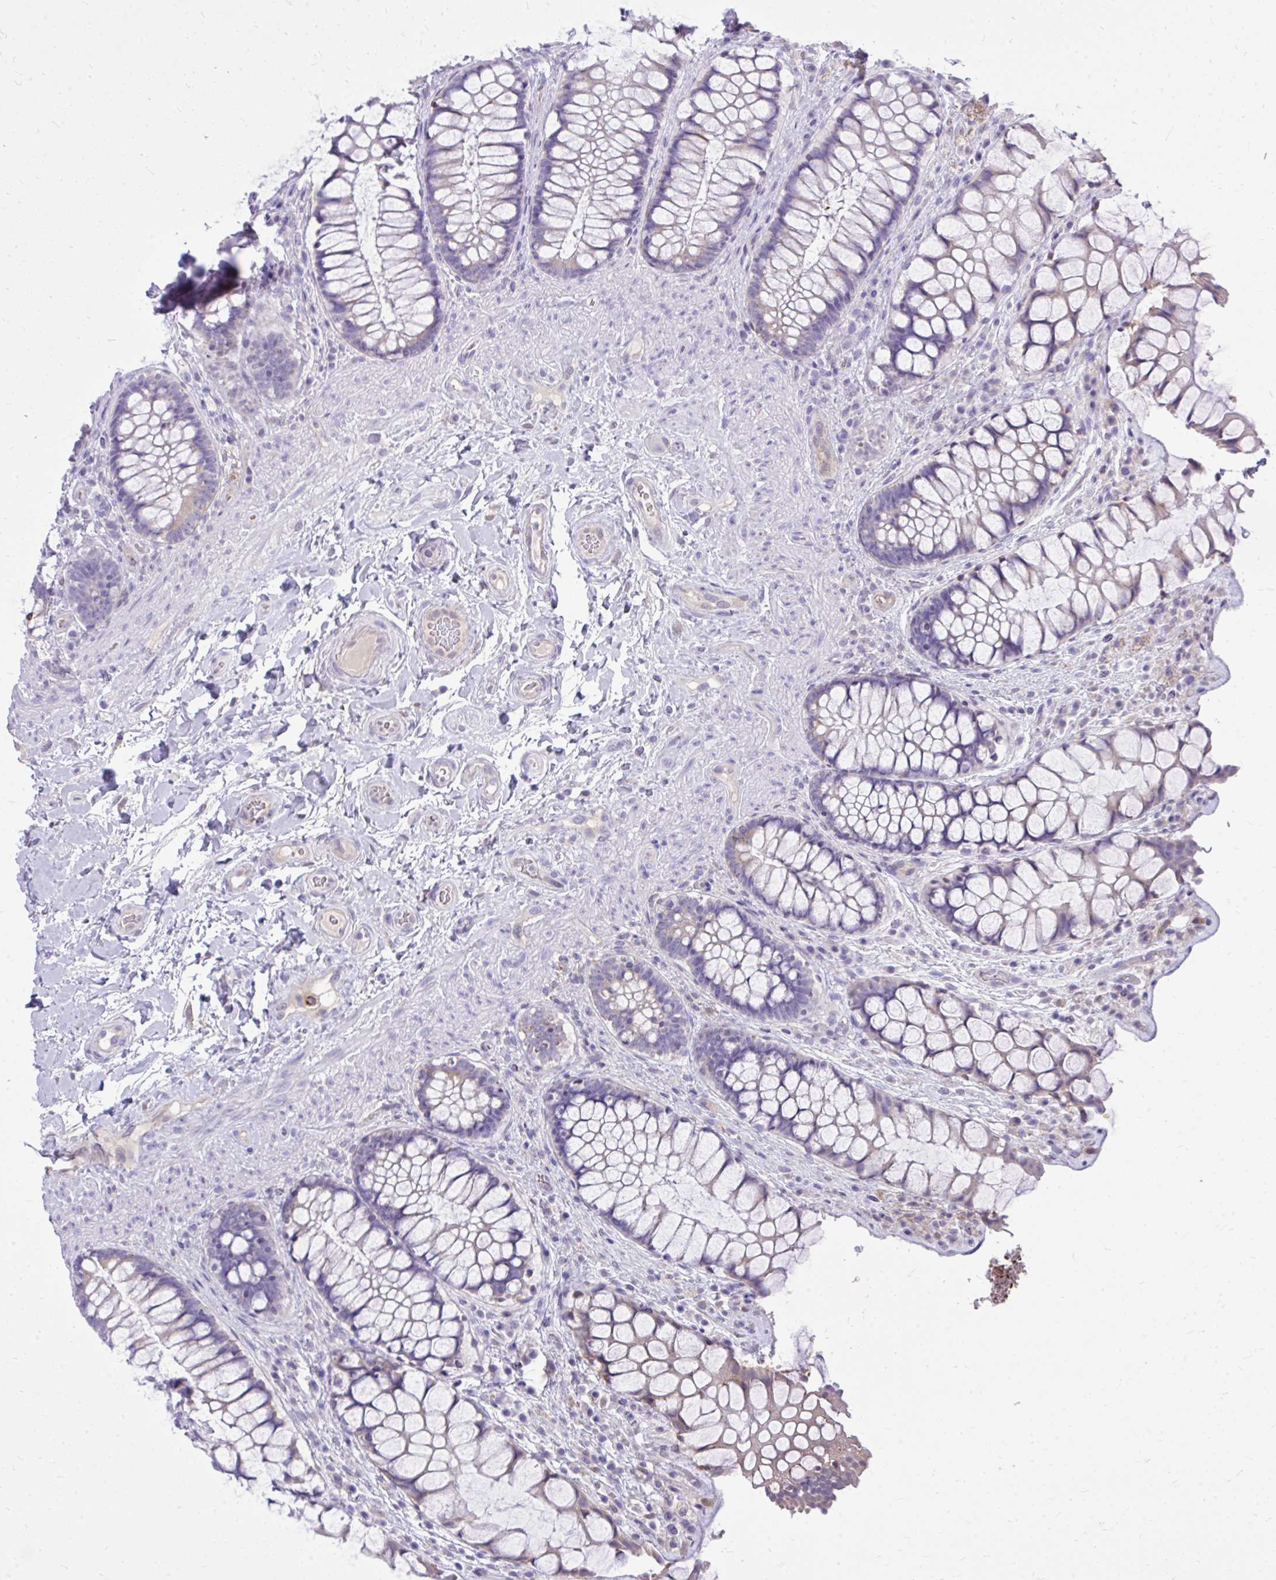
{"staining": {"intensity": "moderate", "quantity": "<25%", "location": "cytoplasmic/membranous"}, "tissue": "rectum", "cell_type": "Glandular cells", "image_type": "normal", "snomed": [{"axis": "morphology", "description": "Normal tissue, NOS"}, {"axis": "topography", "description": "Rectum"}], "caption": "Immunohistochemistry (DAB (3,3'-diaminobenzidine)) staining of benign human rectum displays moderate cytoplasmic/membranous protein expression in about <25% of glandular cells.", "gene": "NNMT", "patient": {"sex": "female", "age": 58}}